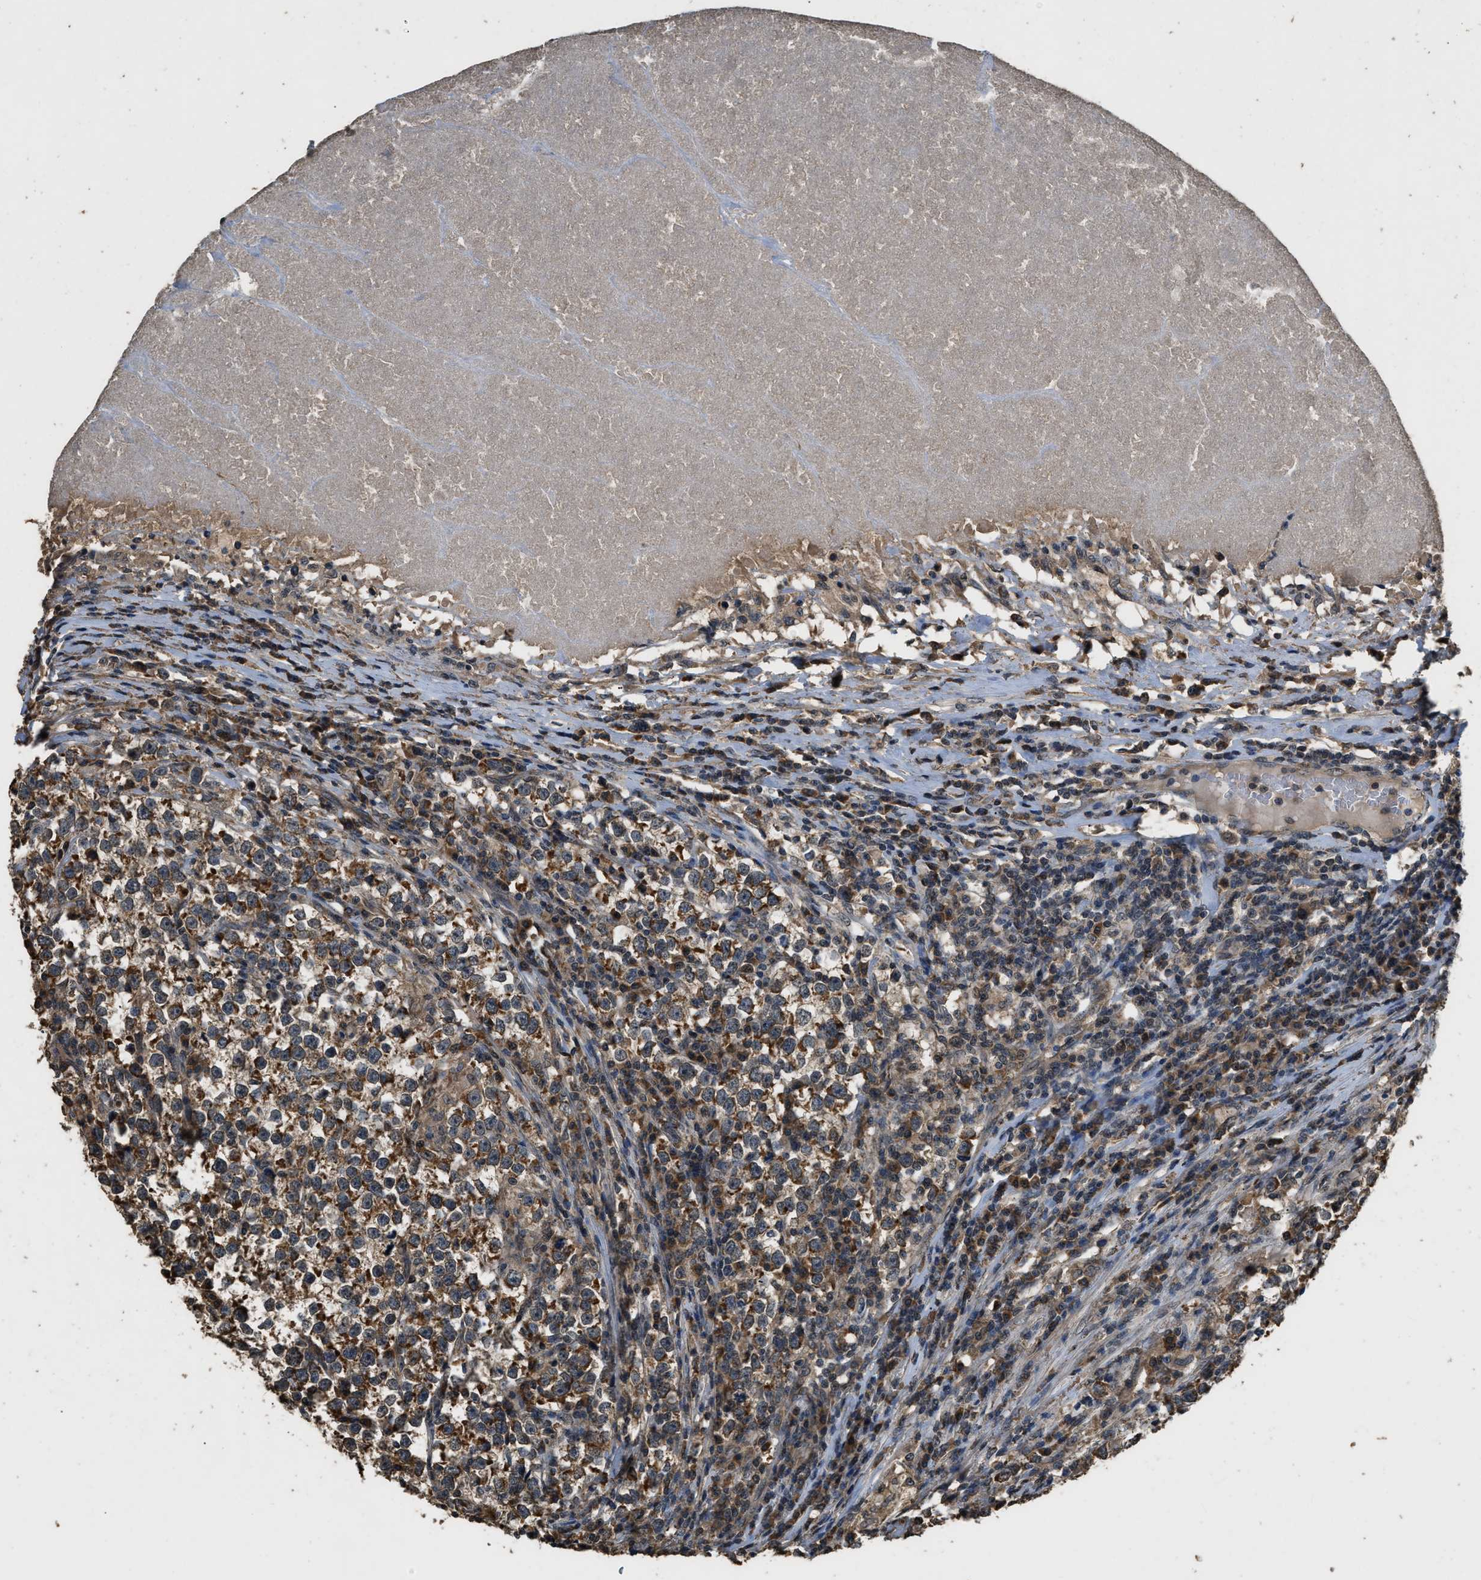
{"staining": {"intensity": "strong", "quantity": ">75%", "location": "cytoplasmic/membranous"}, "tissue": "testis cancer", "cell_type": "Tumor cells", "image_type": "cancer", "snomed": [{"axis": "morphology", "description": "Normal tissue, NOS"}, {"axis": "morphology", "description": "Seminoma, NOS"}, {"axis": "topography", "description": "Testis"}], "caption": "IHC staining of testis seminoma, which displays high levels of strong cytoplasmic/membranous expression in about >75% of tumor cells indicating strong cytoplasmic/membranous protein expression. The staining was performed using DAB (3,3'-diaminobenzidine) (brown) for protein detection and nuclei were counterstained in hematoxylin (blue).", "gene": "DENND6B", "patient": {"sex": "male", "age": 43}}